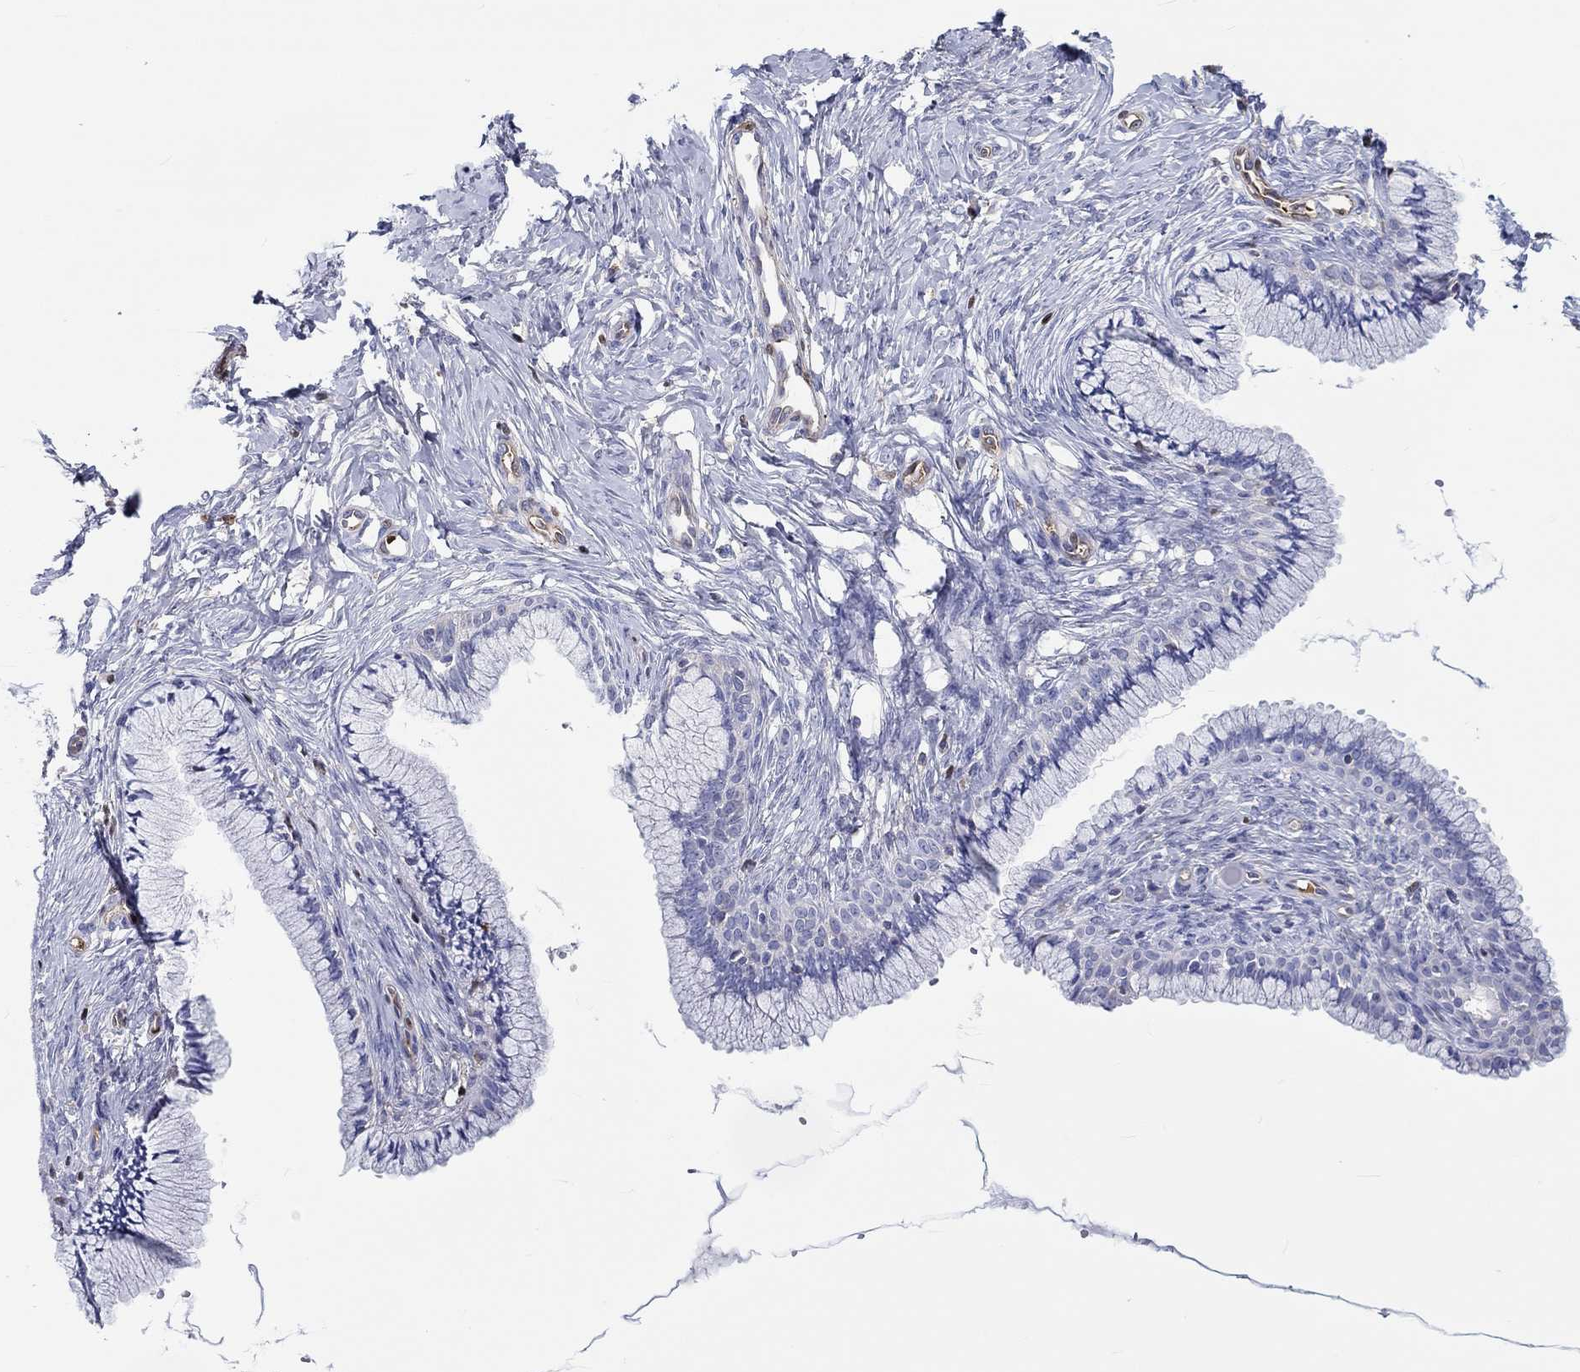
{"staining": {"intensity": "negative", "quantity": "none", "location": "none"}, "tissue": "cervix", "cell_type": "Glandular cells", "image_type": "normal", "snomed": [{"axis": "morphology", "description": "Normal tissue, NOS"}, {"axis": "topography", "description": "Cervix"}], "caption": "An immunohistochemistry (IHC) photomicrograph of normal cervix is shown. There is no staining in glandular cells of cervix. (DAB (3,3'-diaminobenzidine) immunohistochemistry (IHC) with hematoxylin counter stain).", "gene": "CDY1B", "patient": {"sex": "female", "age": 37}}